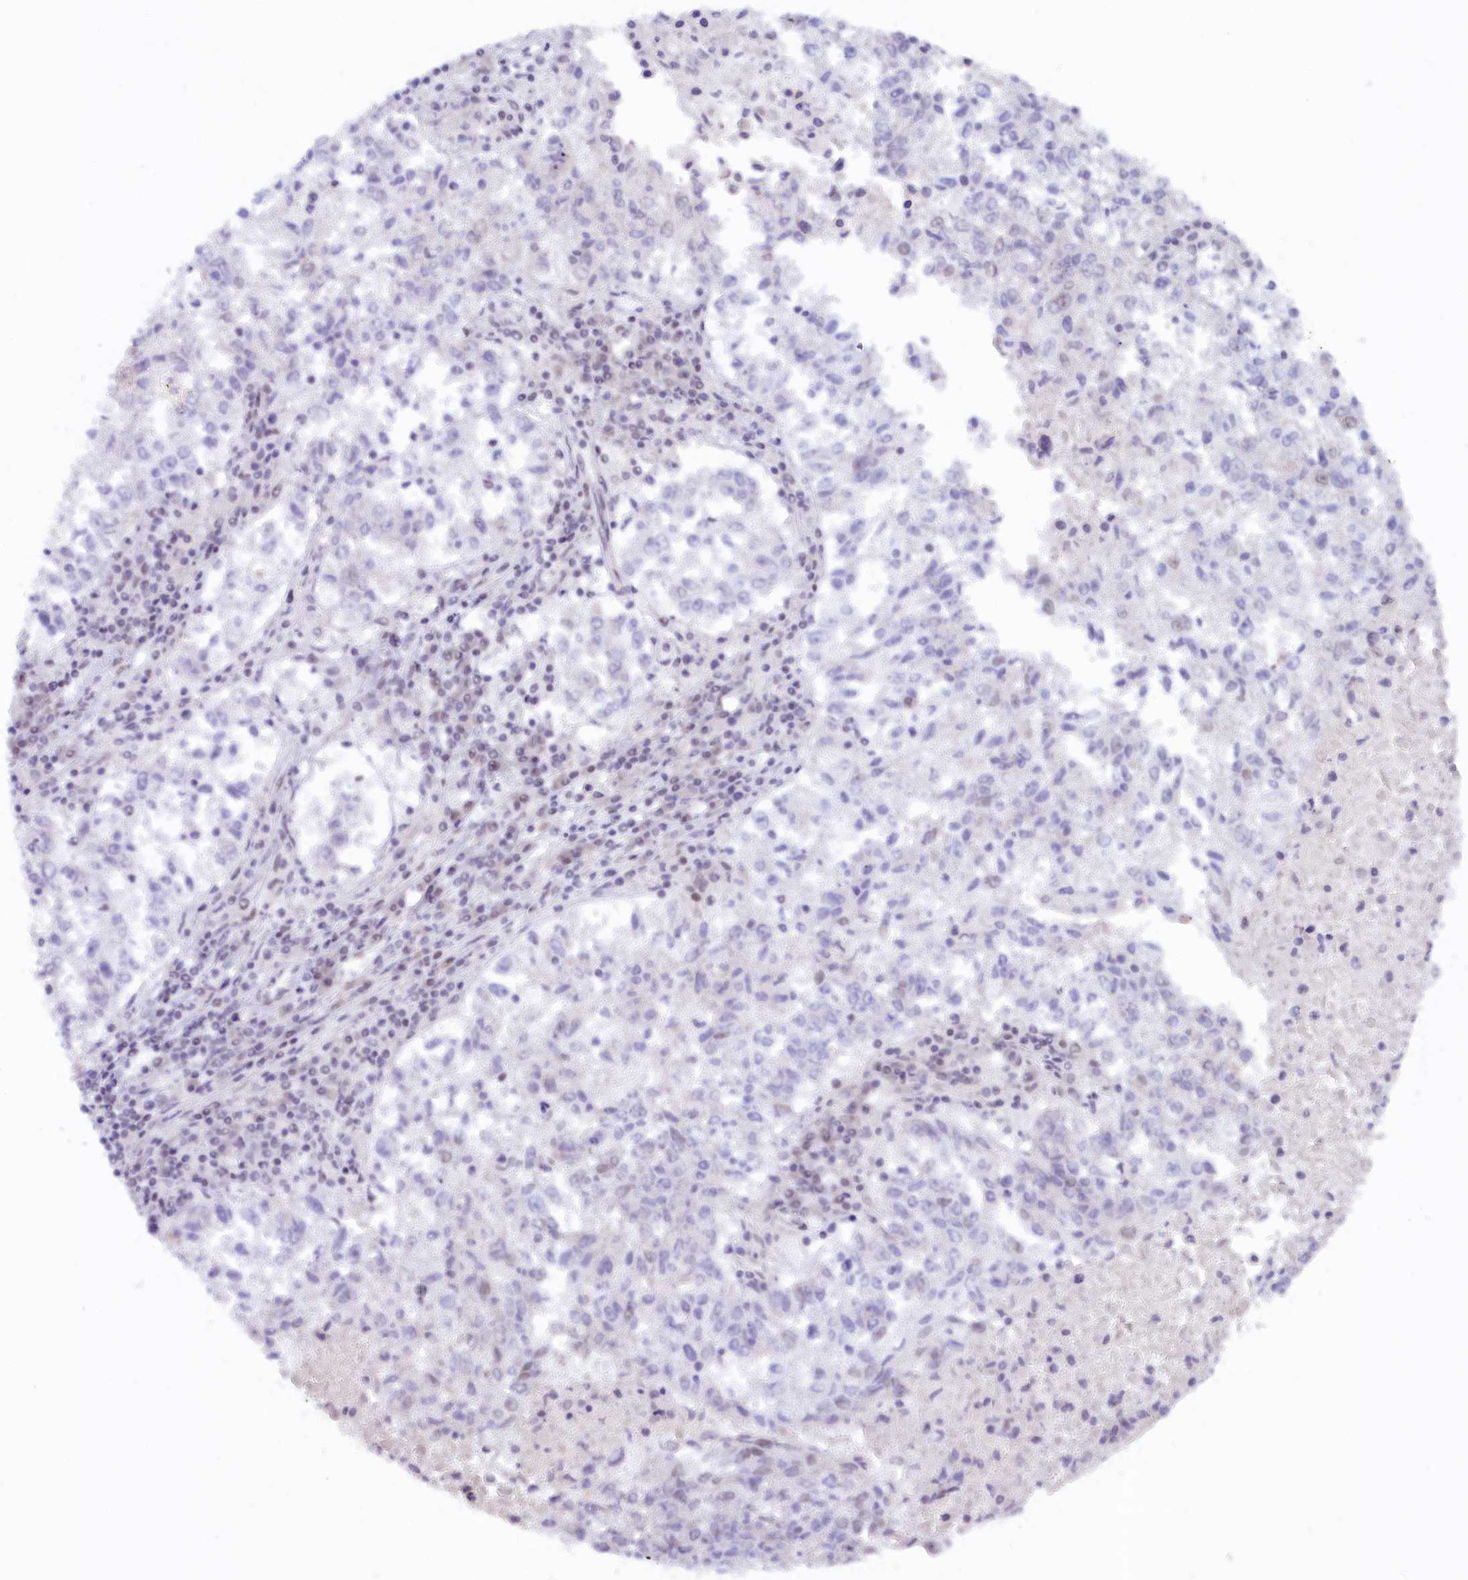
{"staining": {"intensity": "negative", "quantity": "none", "location": "none"}, "tissue": "lung cancer", "cell_type": "Tumor cells", "image_type": "cancer", "snomed": [{"axis": "morphology", "description": "Squamous cell carcinoma, NOS"}, {"axis": "topography", "description": "Lung"}], "caption": "Immunohistochemistry (IHC) of human lung cancer shows no positivity in tumor cells. (DAB (3,3'-diaminobenzidine) immunohistochemistry with hematoxylin counter stain).", "gene": "SEC31B", "patient": {"sex": "male", "age": 73}}